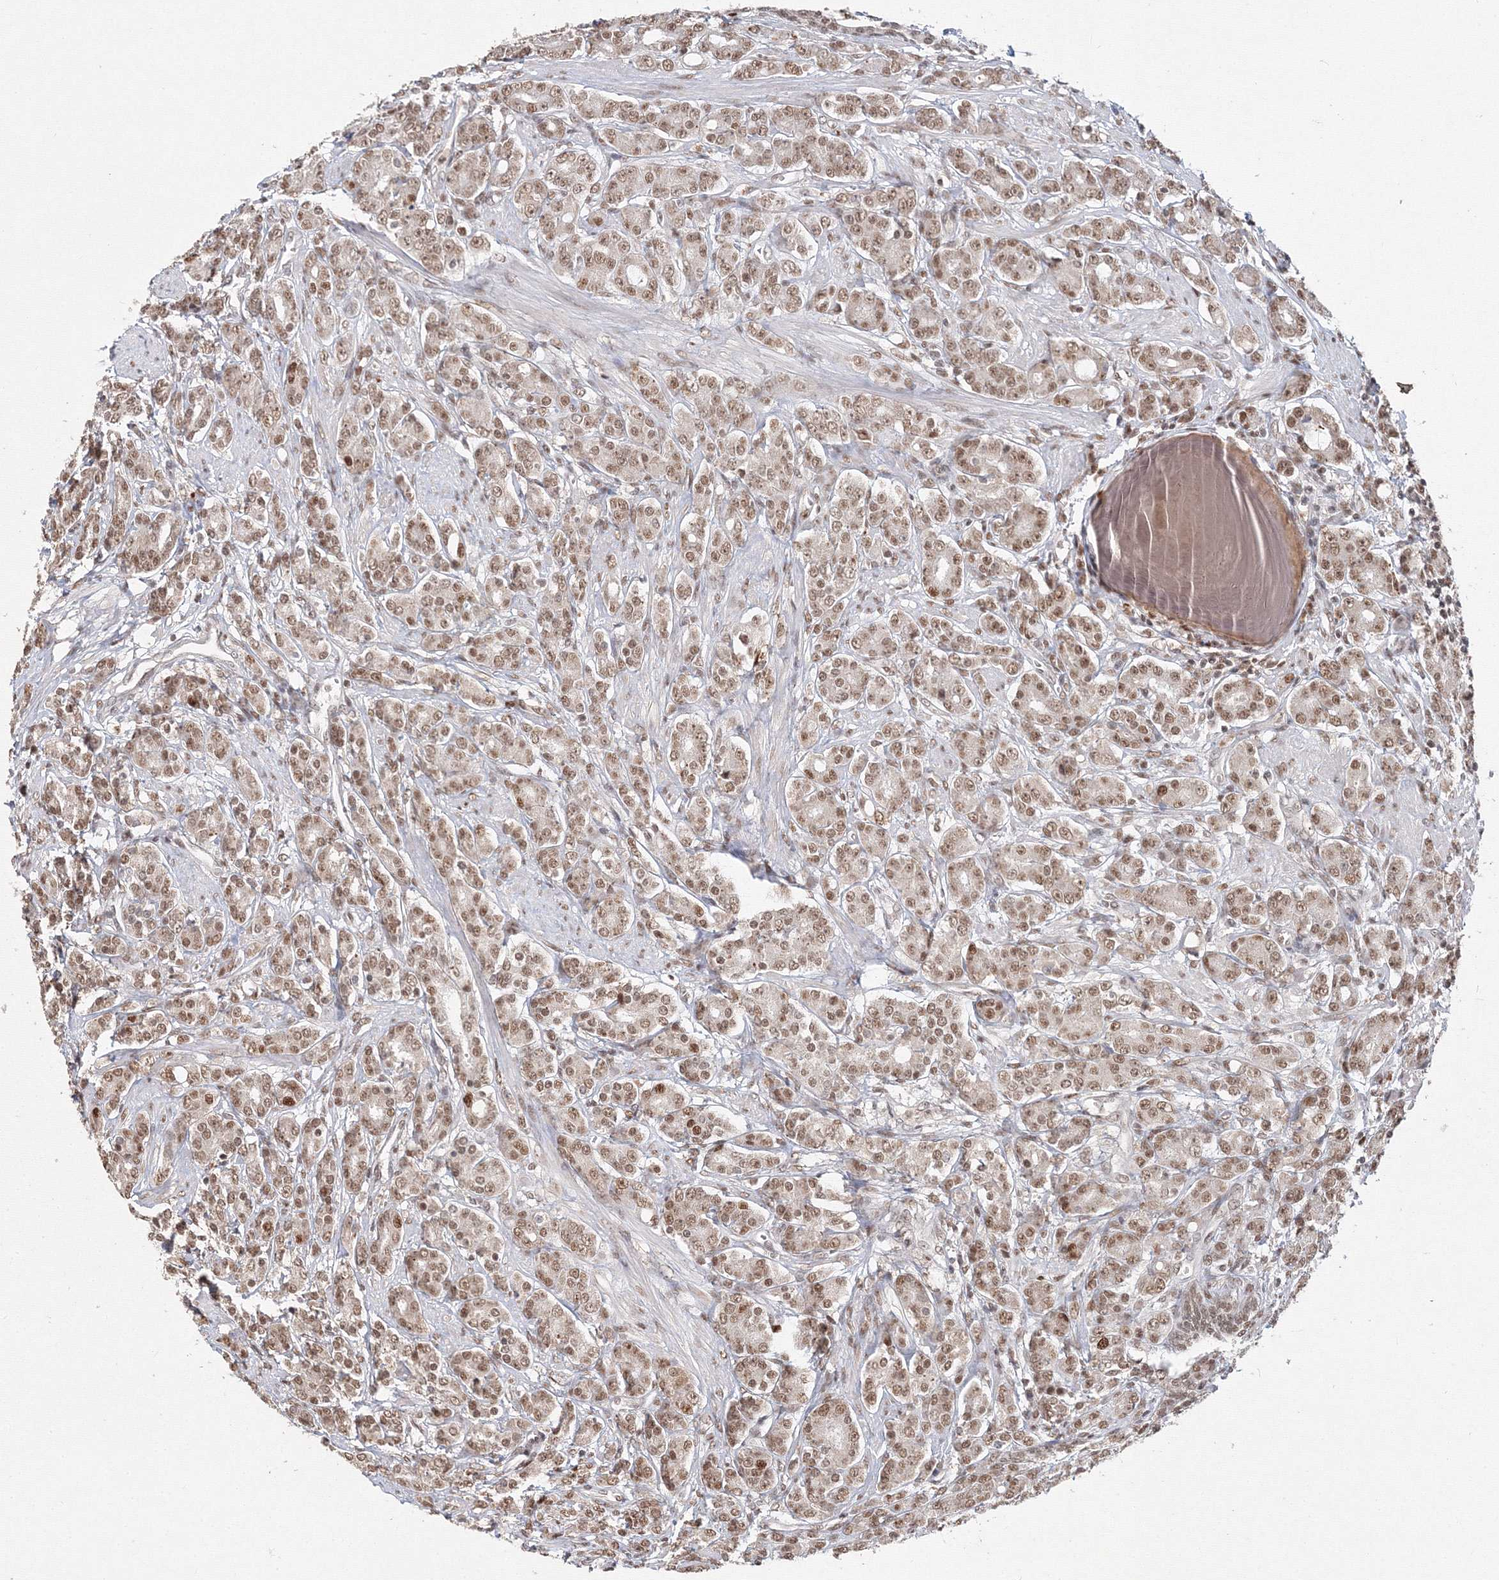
{"staining": {"intensity": "moderate", "quantity": ">75%", "location": "nuclear"}, "tissue": "prostate cancer", "cell_type": "Tumor cells", "image_type": "cancer", "snomed": [{"axis": "morphology", "description": "Adenocarcinoma, High grade"}, {"axis": "topography", "description": "Prostate"}], "caption": "Immunohistochemical staining of prostate cancer reveals moderate nuclear protein expression in approximately >75% of tumor cells.", "gene": "IWS1", "patient": {"sex": "male", "age": 62}}